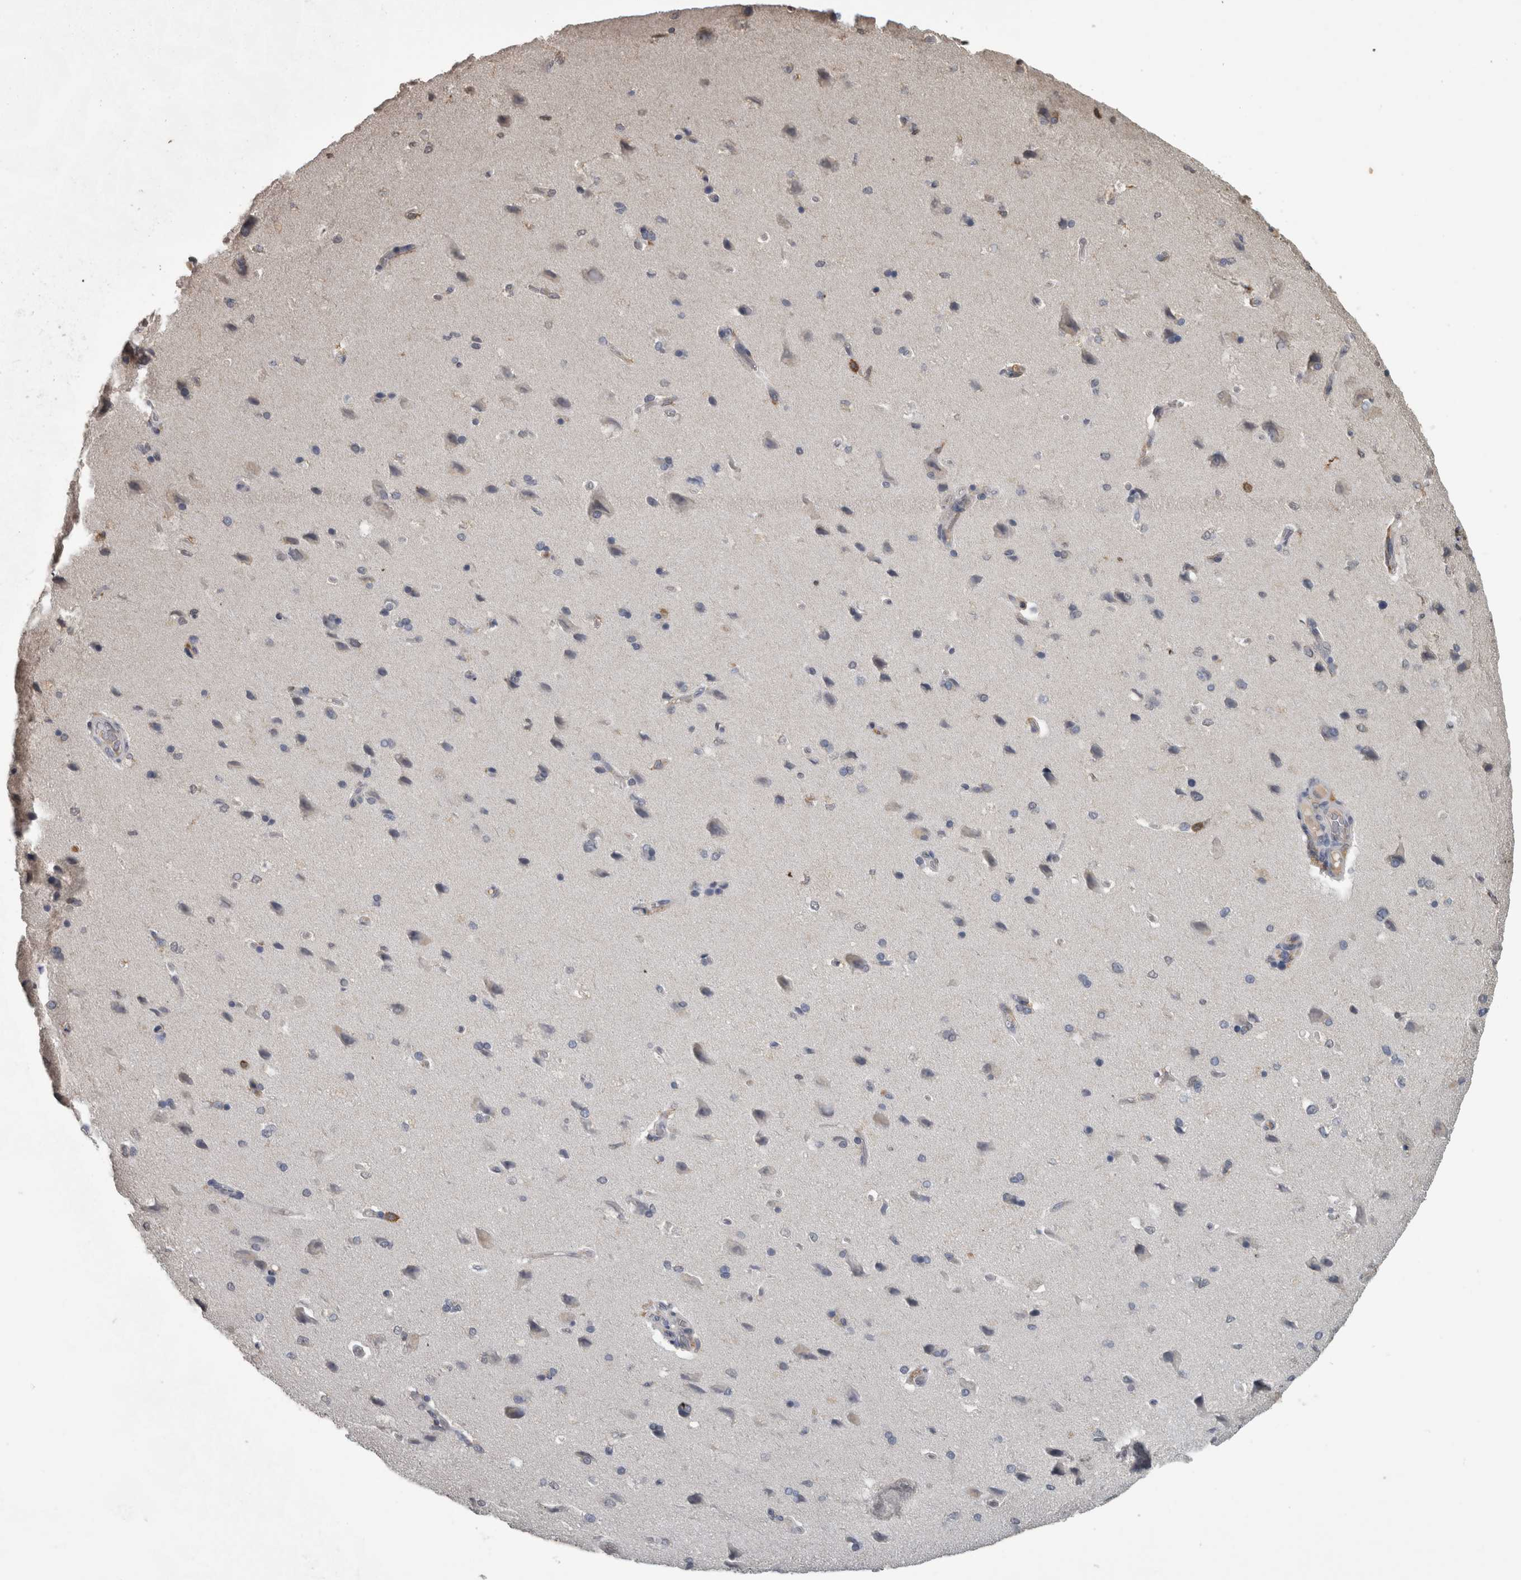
{"staining": {"intensity": "negative", "quantity": "none", "location": "none"}, "tissue": "cerebral cortex", "cell_type": "Endothelial cells", "image_type": "normal", "snomed": [{"axis": "morphology", "description": "Normal tissue, NOS"}, {"axis": "topography", "description": "Cerebral cortex"}], "caption": "Benign cerebral cortex was stained to show a protein in brown. There is no significant positivity in endothelial cells. The staining was performed using DAB to visualize the protein expression in brown, while the nuclei were stained in blue with hematoxylin (Magnification: 20x).", "gene": "PIK3AP1", "patient": {"sex": "male", "age": 62}}